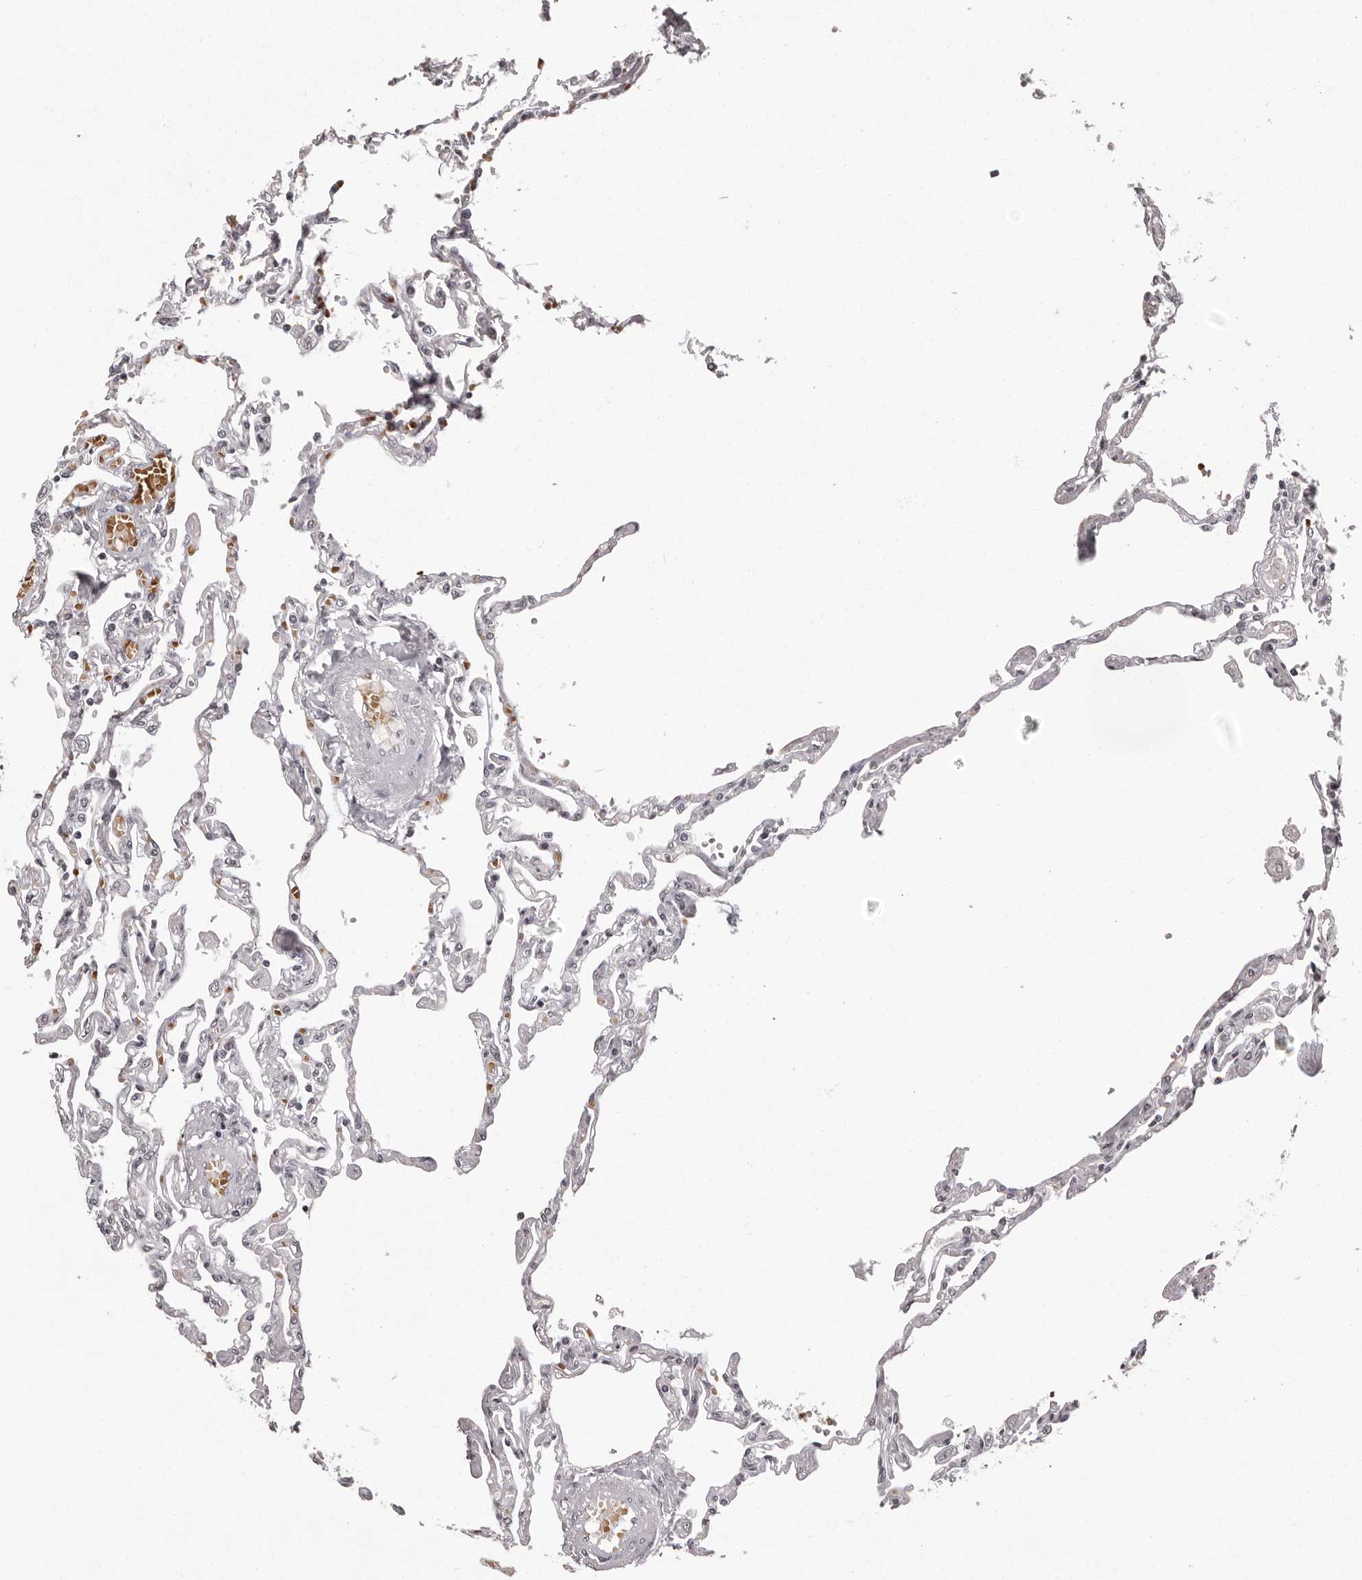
{"staining": {"intensity": "negative", "quantity": "none", "location": "none"}, "tissue": "lung", "cell_type": "Alveolar cells", "image_type": "normal", "snomed": [{"axis": "morphology", "description": "Normal tissue, NOS"}, {"axis": "topography", "description": "Lung"}], "caption": "High power microscopy micrograph of an immunohistochemistry (IHC) micrograph of normal lung, revealing no significant expression in alveolar cells. The staining is performed using DAB brown chromogen with nuclei counter-stained in using hematoxylin.", "gene": "C8orf74", "patient": {"sex": "female", "age": 67}}